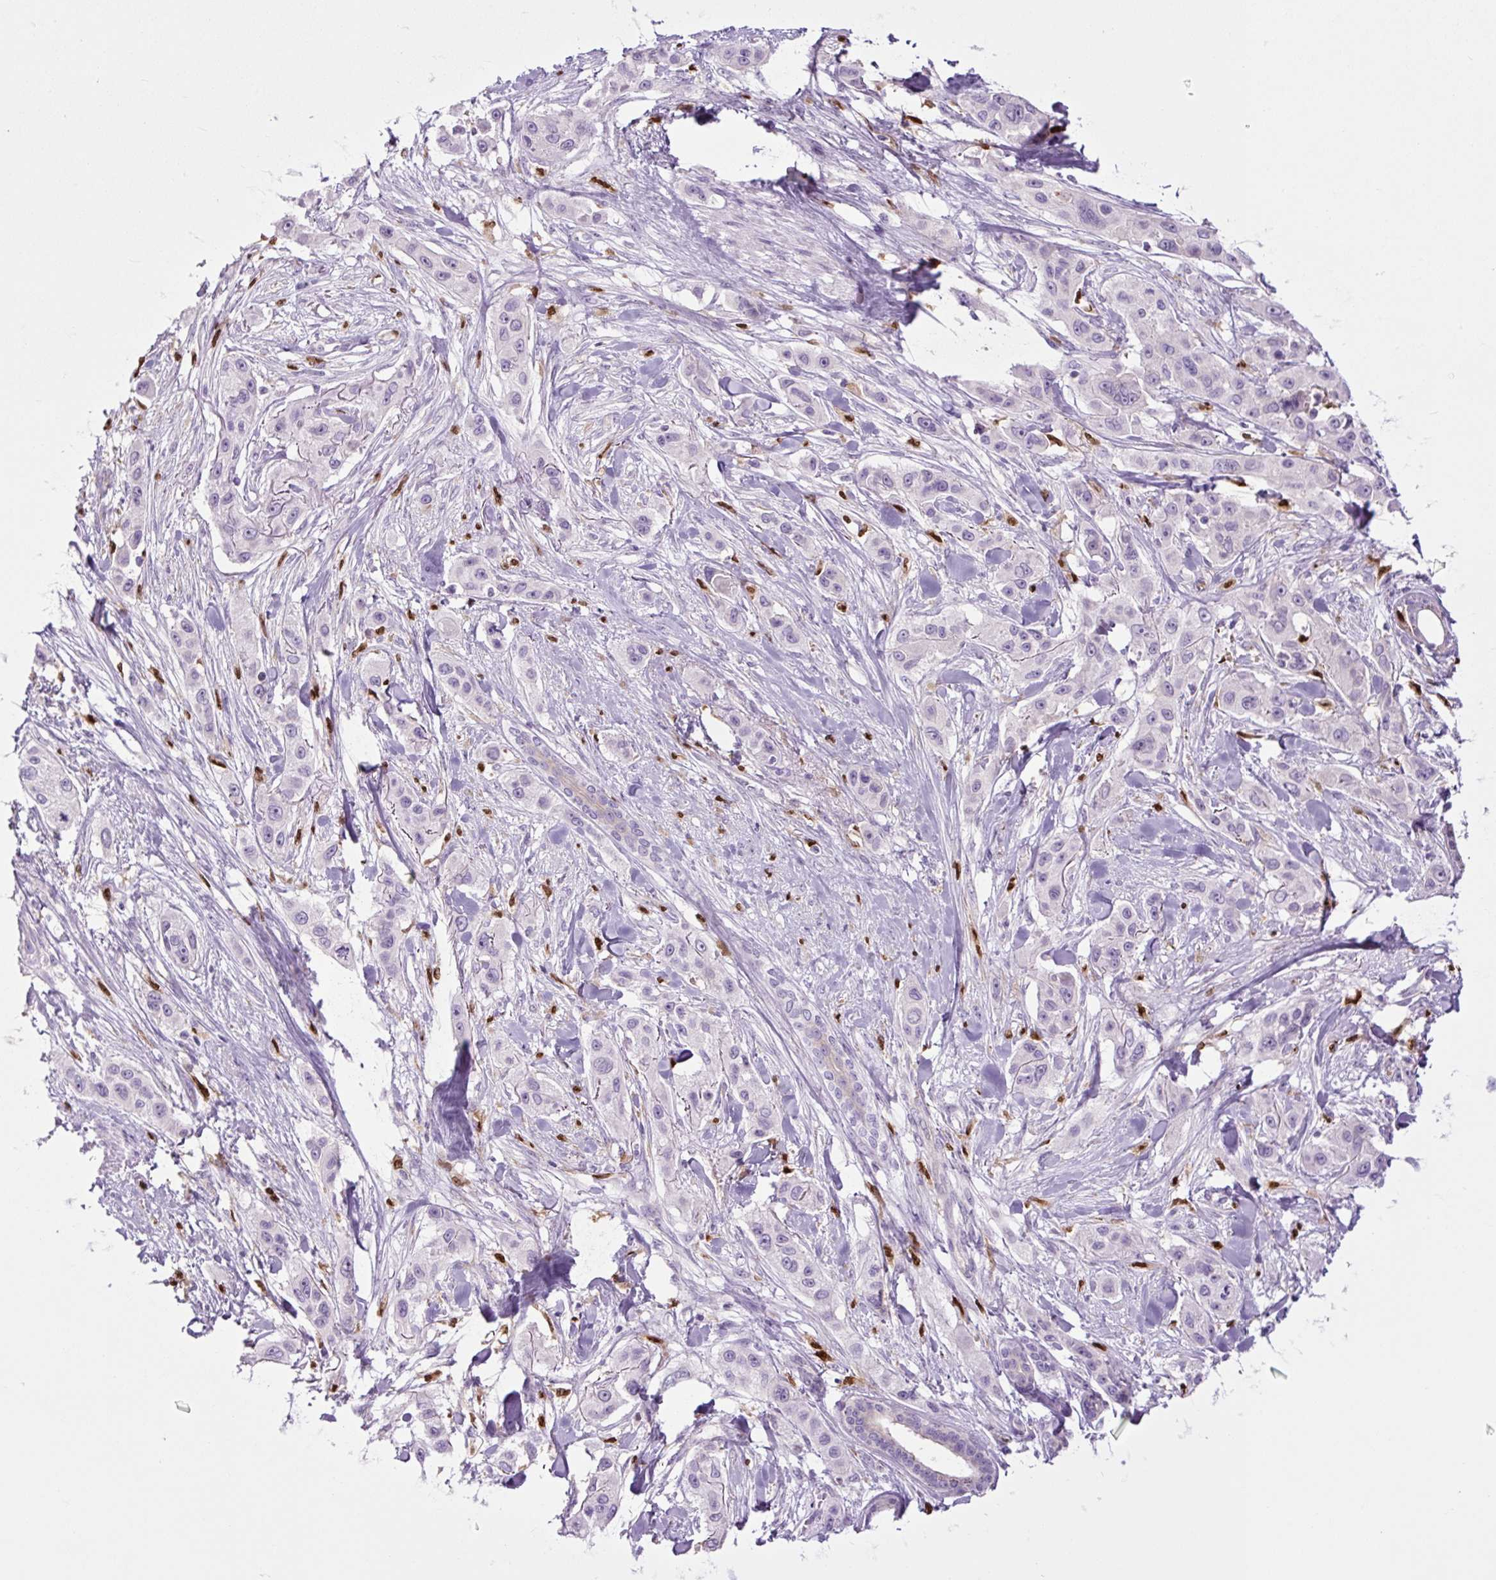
{"staining": {"intensity": "negative", "quantity": "none", "location": "none"}, "tissue": "skin cancer", "cell_type": "Tumor cells", "image_type": "cancer", "snomed": [{"axis": "morphology", "description": "Squamous cell carcinoma, NOS"}, {"axis": "topography", "description": "Skin"}], "caption": "This is an IHC micrograph of squamous cell carcinoma (skin). There is no staining in tumor cells.", "gene": "SPI1", "patient": {"sex": "male", "age": 63}}